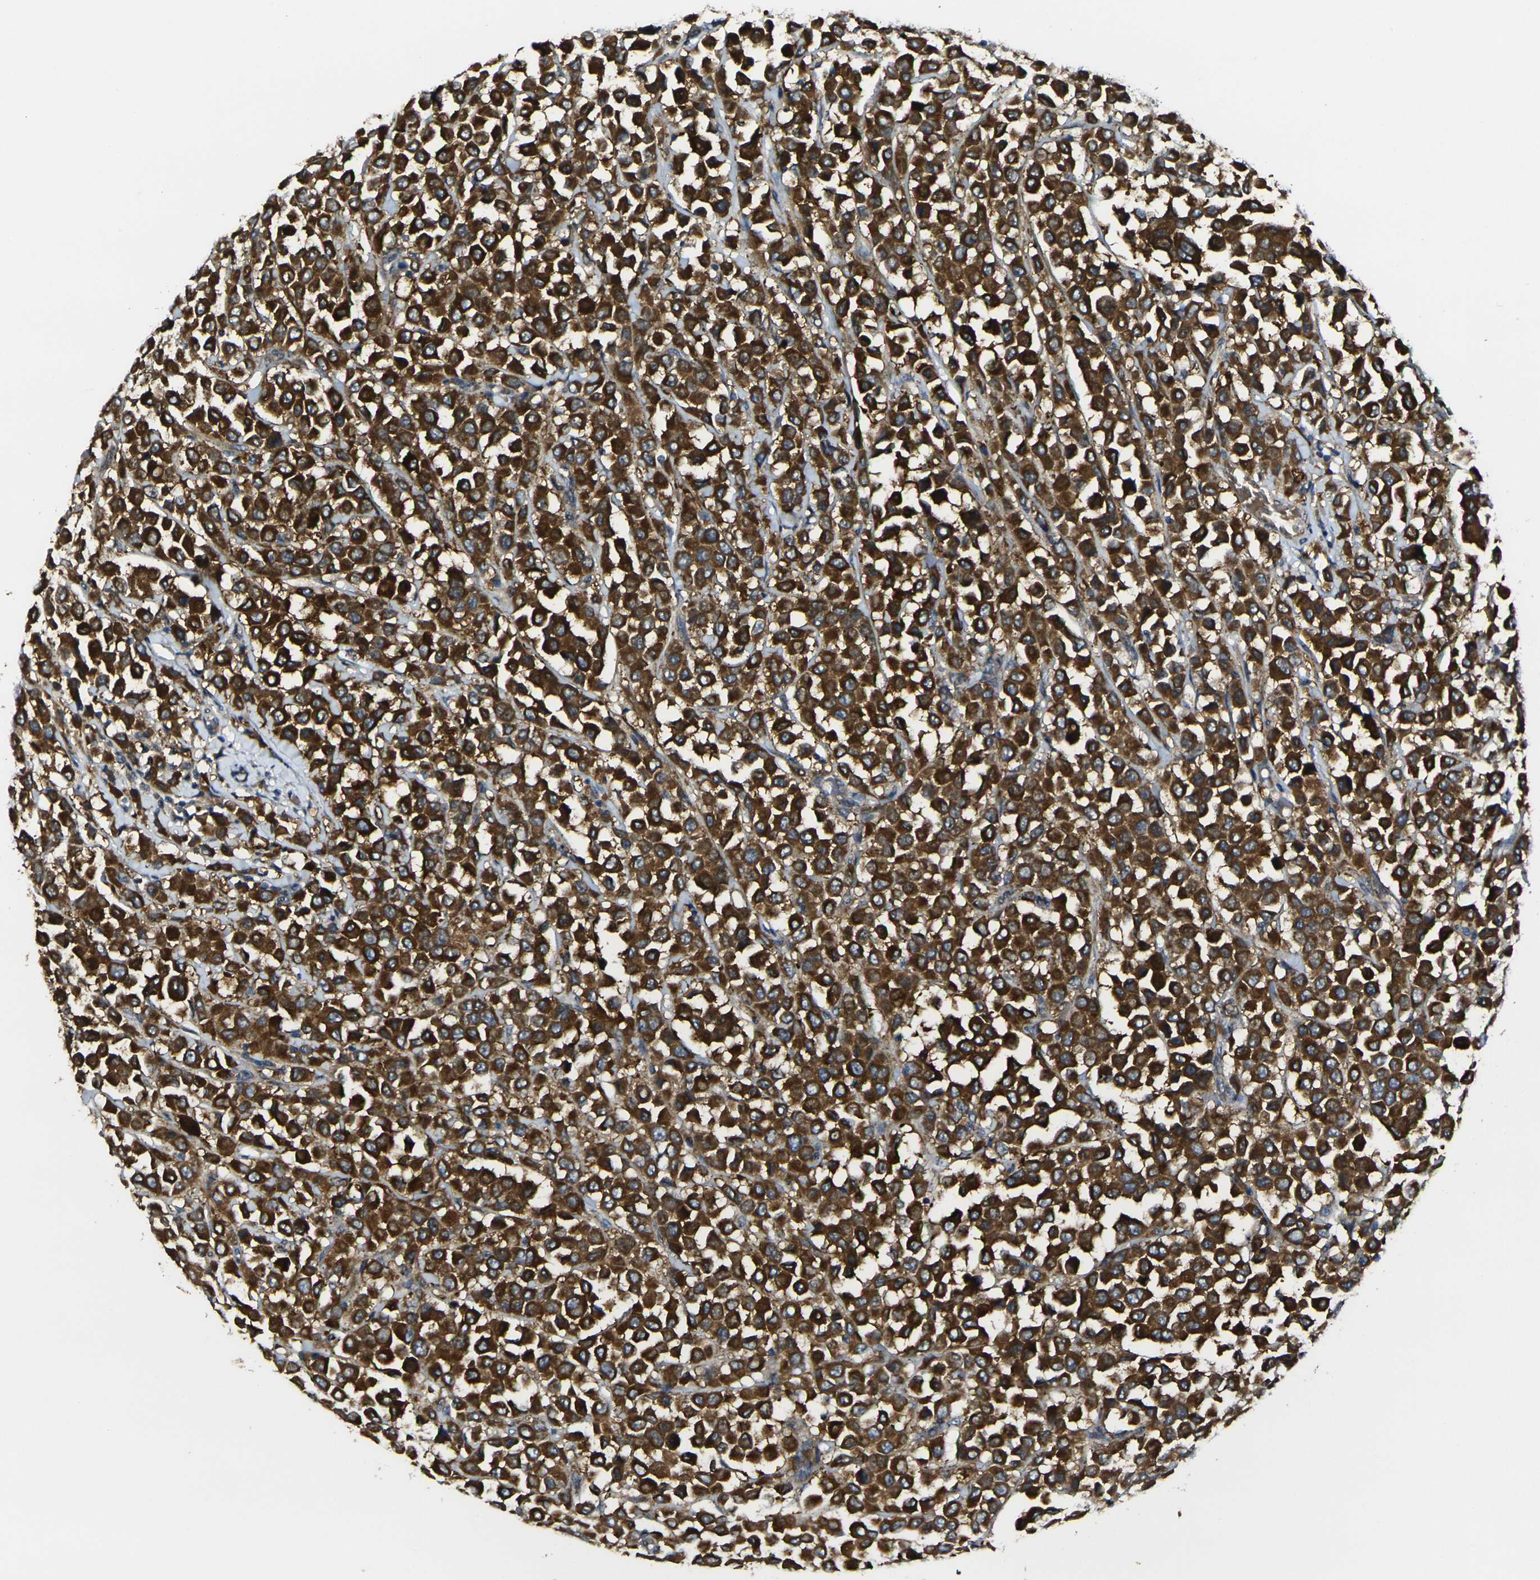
{"staining": {"intensity": "strong", "quantity": ">75%", "location": "cytoplasmic/membranous"}, "tissue": "breast cancer", "cell_type": "Tumor cells", "image_type": "cancer", "snomed": [{"axis": "morphology", "description": "Duct carcinoma"}, {"axis": "topography", "description": "Breast"}], "caption": "Strong cytoplasmic/membranous staining is identified in approximately >75% of tumor cells in breast cancer.", "gene": "GNA12", "patient": {"sex": "female", "age": 61}}